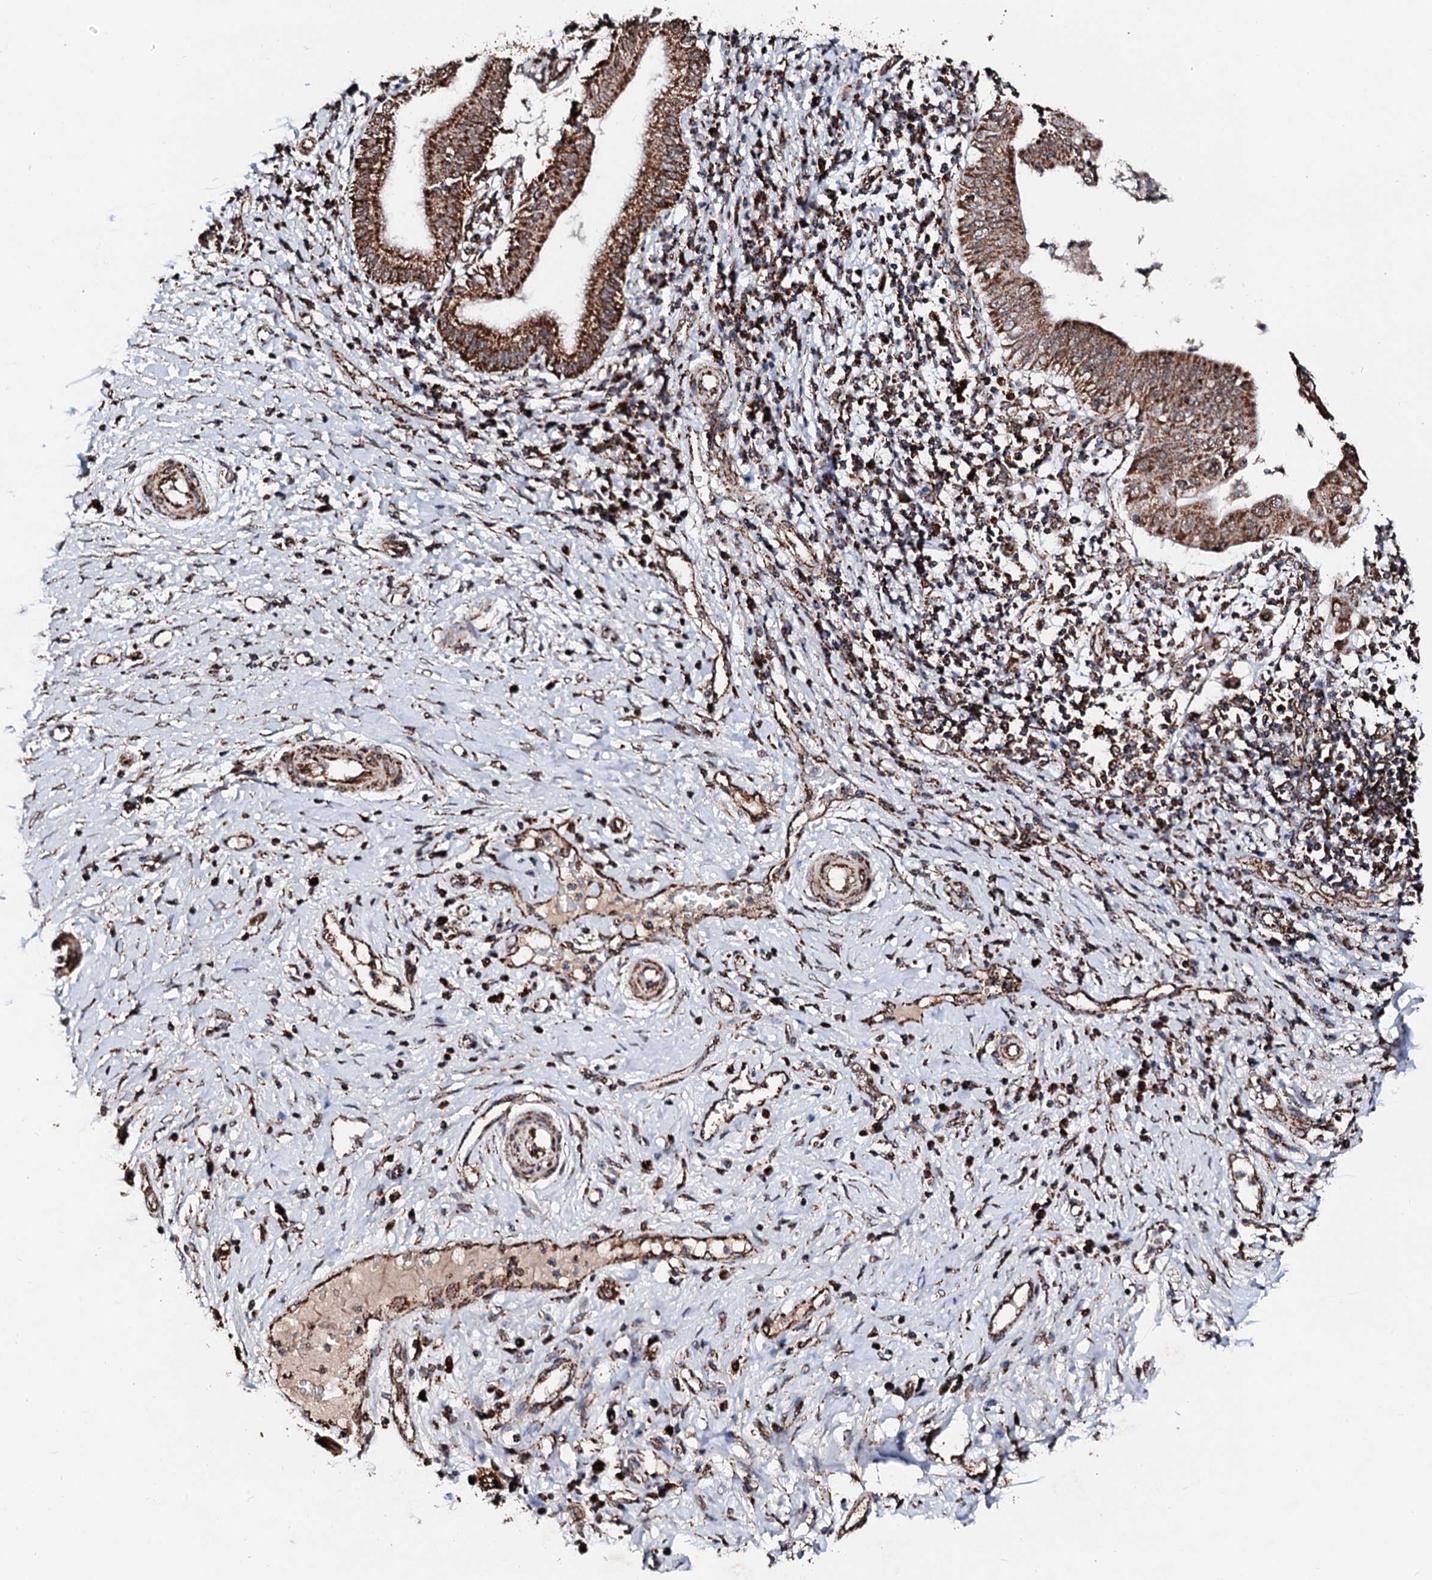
{"staining": {"intensity": "moderate", "quantity": ">75%", "location": "cytoplasmic/membranous"}, "tissue": "pancreatic cancer", "cell_type": "Tumor cells", "image_type": "cancer", "snomed": [{"axis": "morphology", "description": "Adenocarcinoma, NOS"}, {"axis": "topography", "description": "Pancreas"}], "caption": "Immunohistochemical staining of adenocarcinoma (pancreatic) demonstrates medium levels of moderate cytoplasmic/membranous protein staining in approximately >75% of tumor cells.", "gene": "SECISBP2L", "patient": {"sex": "male", "age": 68}}